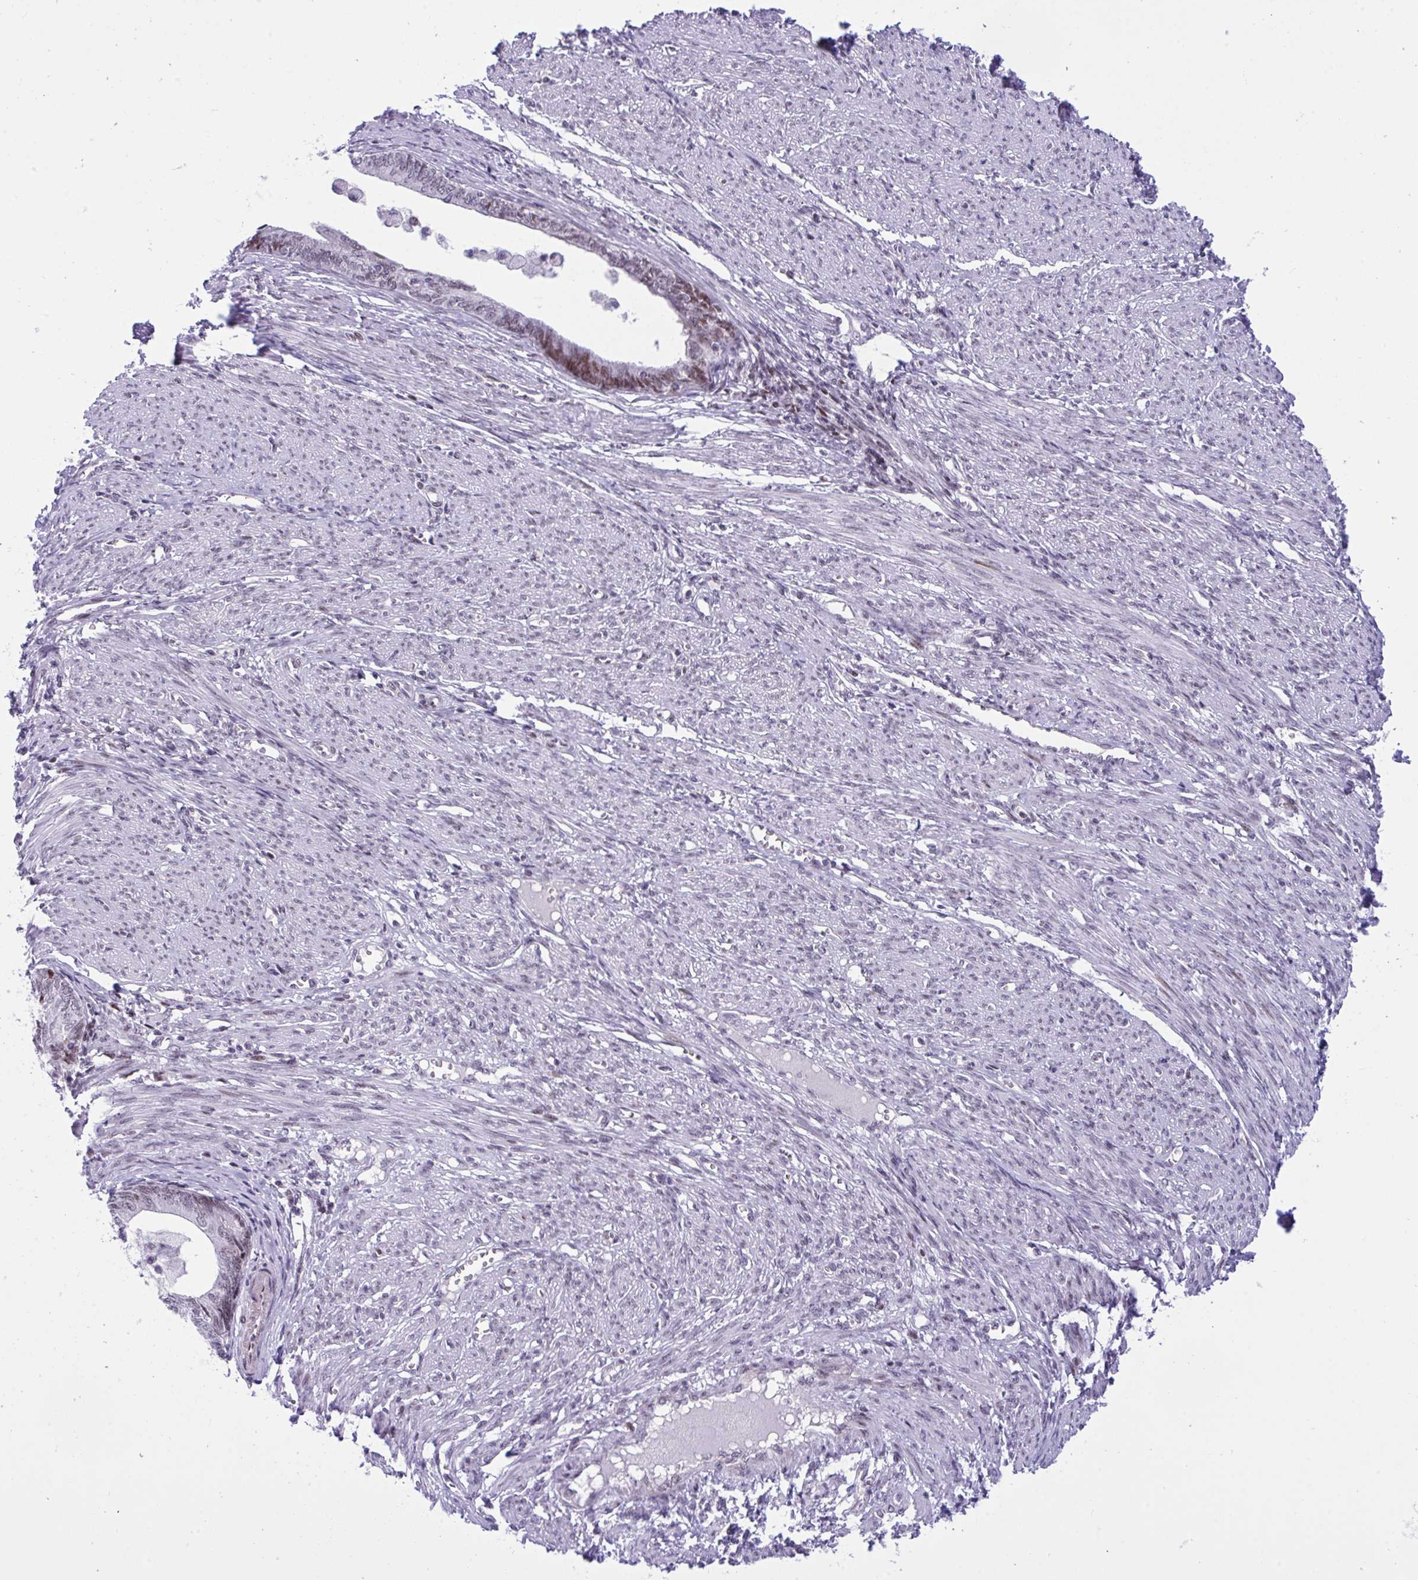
{"staining": {"intensity": "moderate", "quantity": "<25%", "location": "nuclear"}, "tissue": "endometrial cancer", "cell_type": "Tumor cells", "image_type": "cancer", "snomed": [{"axis": "morphology", "description": "Adenocarcinoma, NOS"}, {"axis": "topography", "description": "Endometrium"}], "caption": "Immunohistochemistry staining of adenocarcinoma (endometrial), which shows low levels of moderate nuclear expression in about <25% of tumor cells indicating moderate nuclear protein staining. The staining was performed using DAB (brown) for protein detection and nuclei were counterstained in hematoxylin (blue).", "gene": "ZFHX3", "patient": {"sex": "female", "age": 68}}